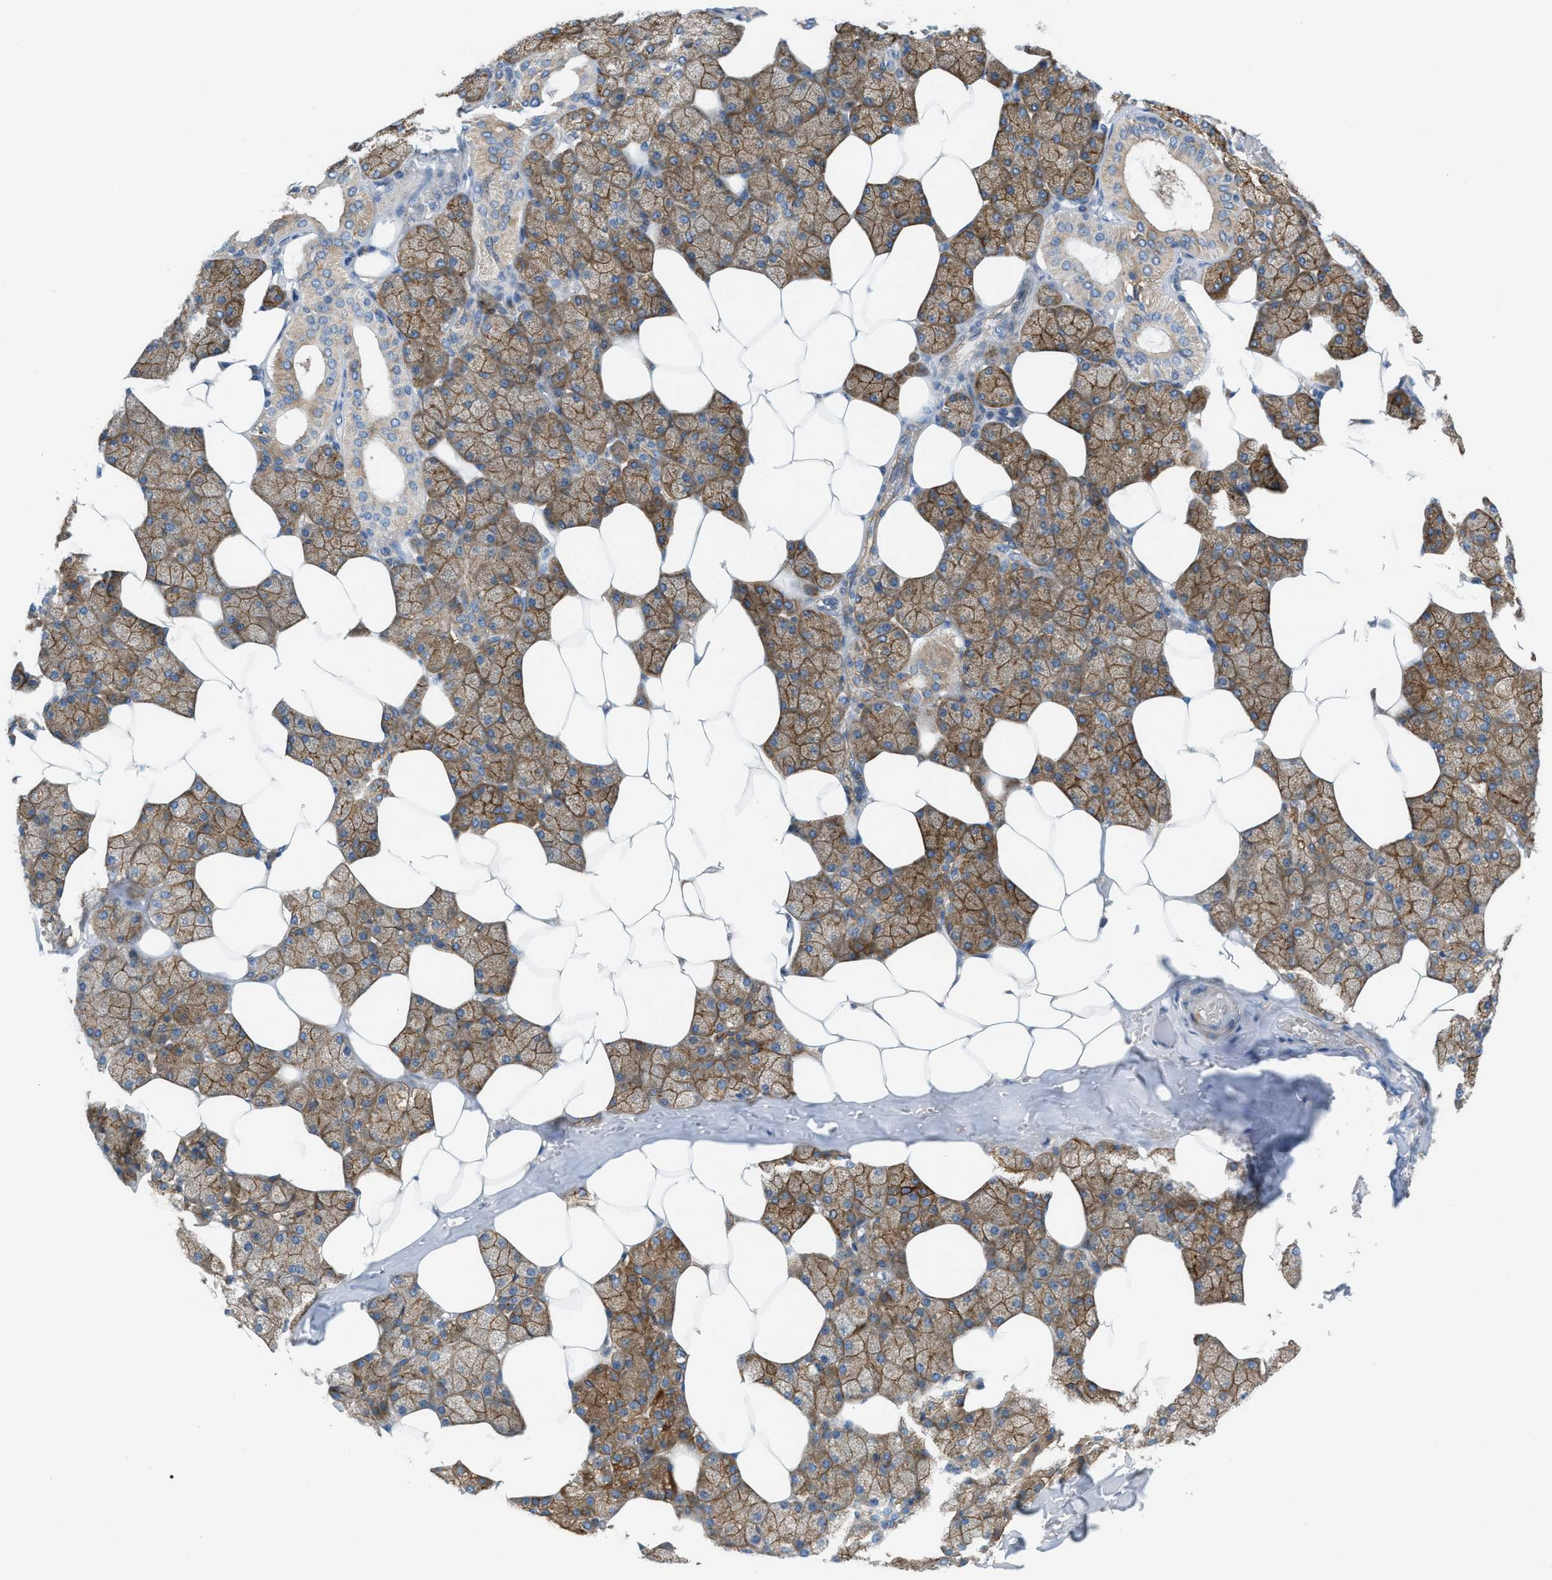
{"staining": {"intensity": "moderate", "quantity": ">75%", "location": "cytoplasmic/membranous"}, "tissue": "salivary gland", "cell_type": "Glandular cells", "image_type": "normal", "snomed": [{"axis": "morphology", "description": "Normal tissue, NOS"}, {"axis": "topography", "description": "Salivary gland"}], "caption": "A photomicrograph showing moderate cytoplasmic/membranous positivity in approximately >75% of glandular cells in normal salivary gland, as visualized by brown immunohistochemical staining.", "gene": "CYB5D1", "patient": {"sex": "male", "age": 62}}